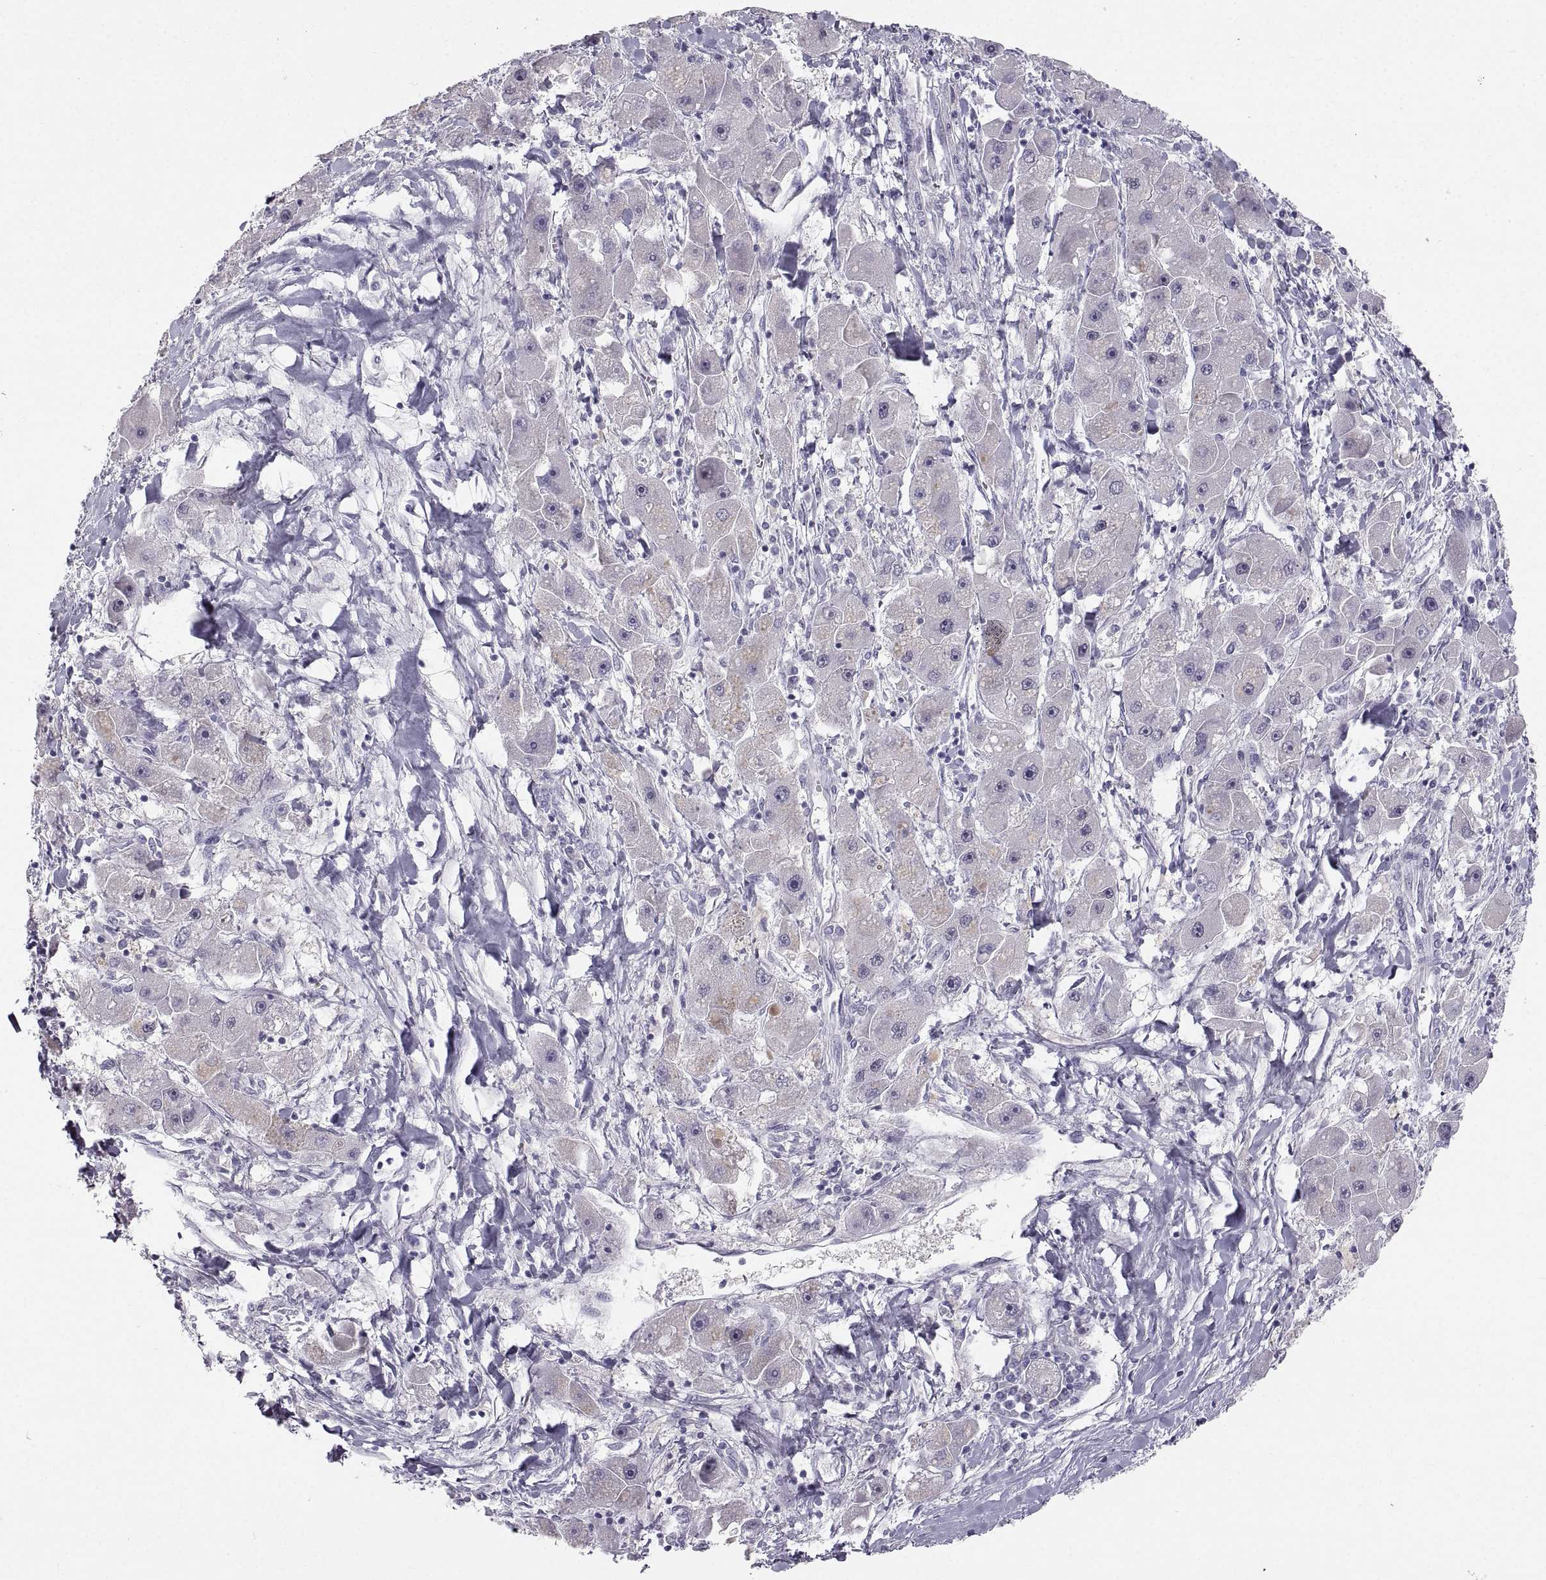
{"staining": {"intensity": "weak", "quantity": "<25%", "location": "cytoplasmic/membranous"}, "tissue": "liver cancer", "cell_type": "Tumor cells", "image_type": "cancer", "snomed": [{"axis": "morphology", "description": "Carcinoma, Hepatocellular, NOS"}, {"axis": "topography", "description": "Liver"}], "caption": "An image of human liver hepatocellular carcinoma is negative for staining in tumor cells.", "gene": "ZNF185", "patient": {"sex": "male", "age": 24}}